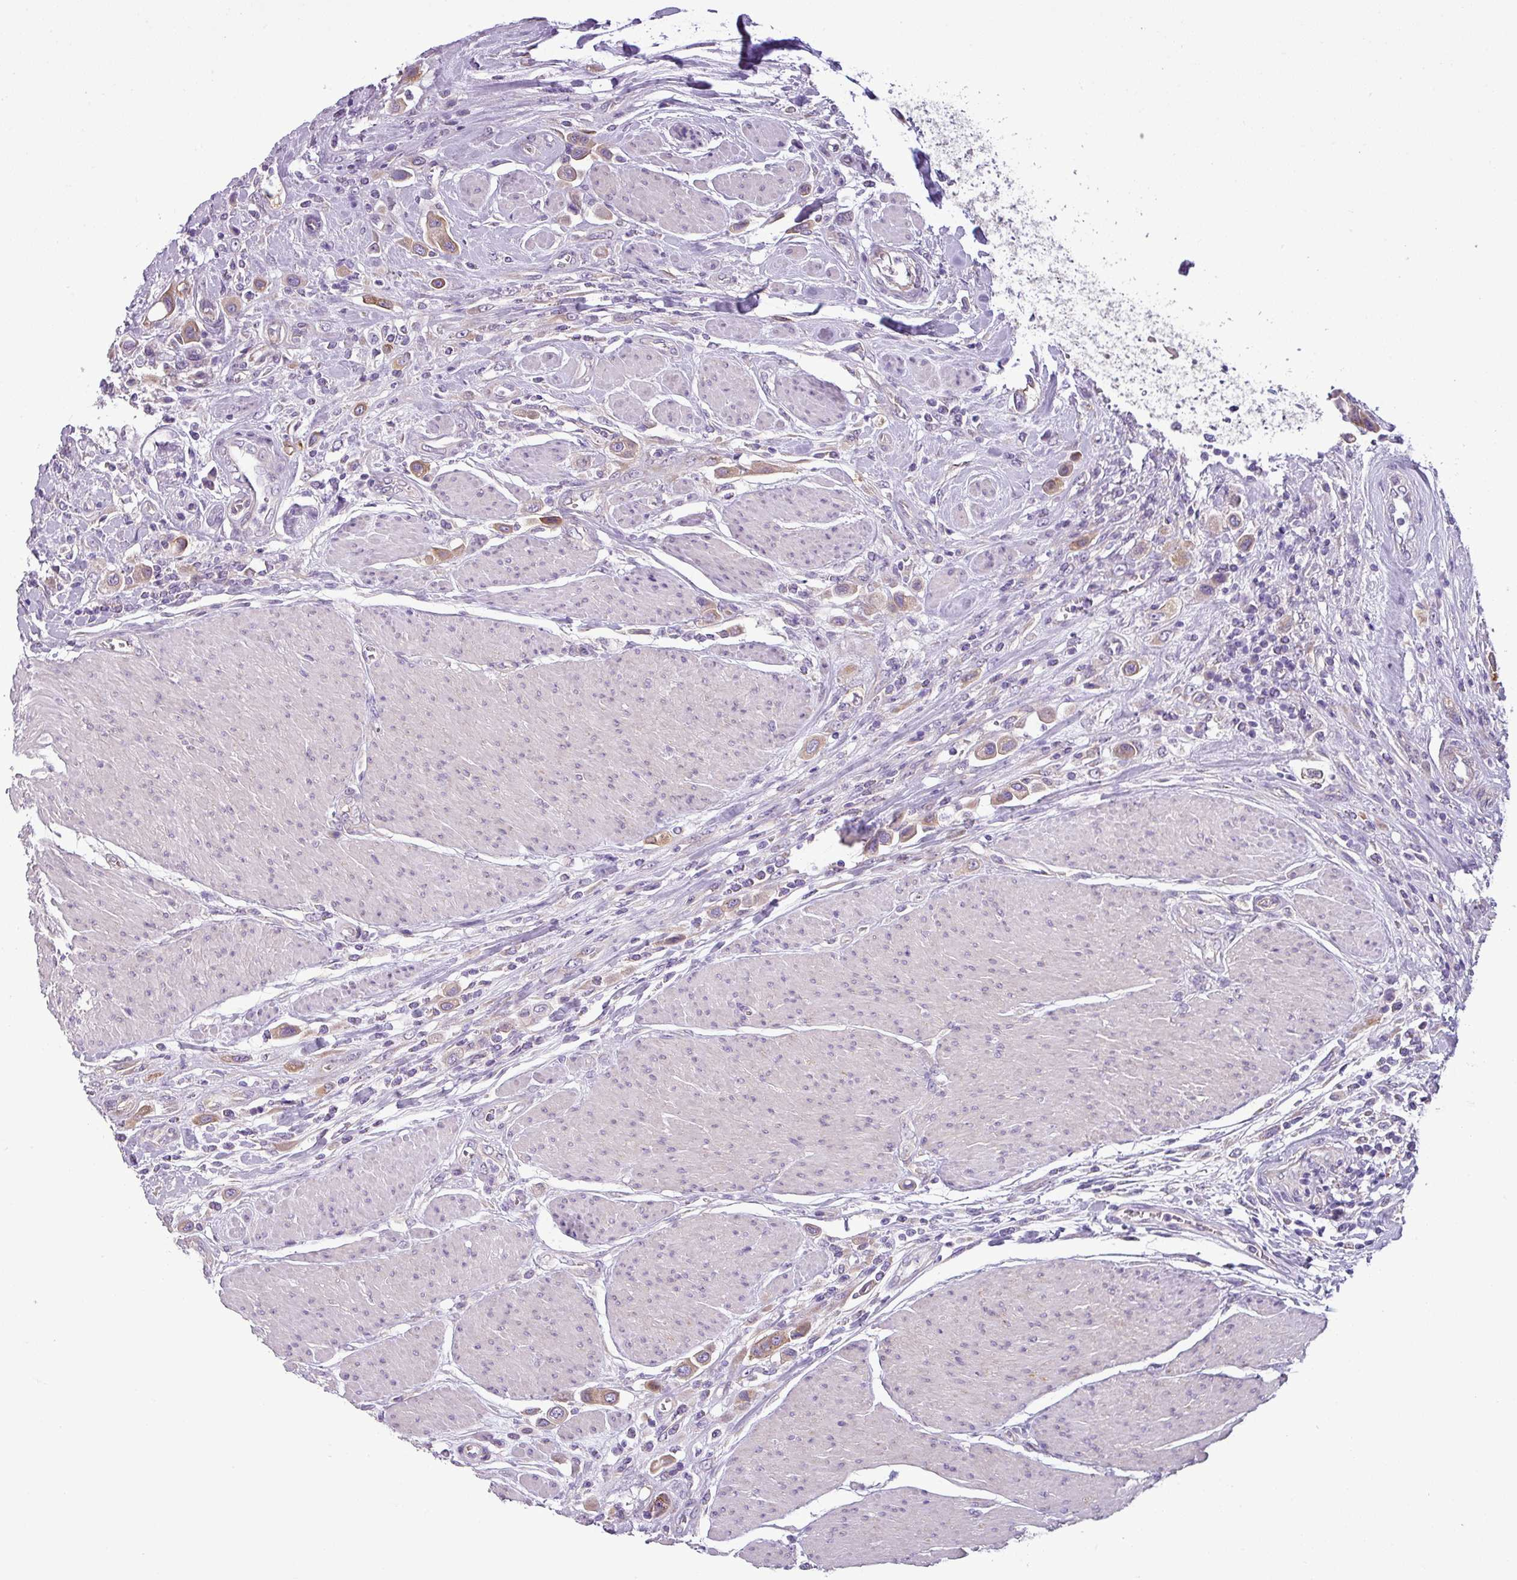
{"staining": {"intensity": "moderate", "quantity": ">75%", "location": "cytoplasmic/membranous"}, "tissue": "urothelial cancer", "cell_type": "Tumor cells", "image_type": "cancer", "snomed": [{"axis": "morphology", "description": "Urothelial carcinoma, High grade"}, {"axis": "topography", "description": "Urinary bladder"}], "caption": "Immunohistochemical staining of urothelial cancer demonstrates moderate cytoplasmic/membranous protein expression in about >75% of tumor cells.", "gene": "TOR1AIP2", "patient": {"sex": "male", "age": 50}}